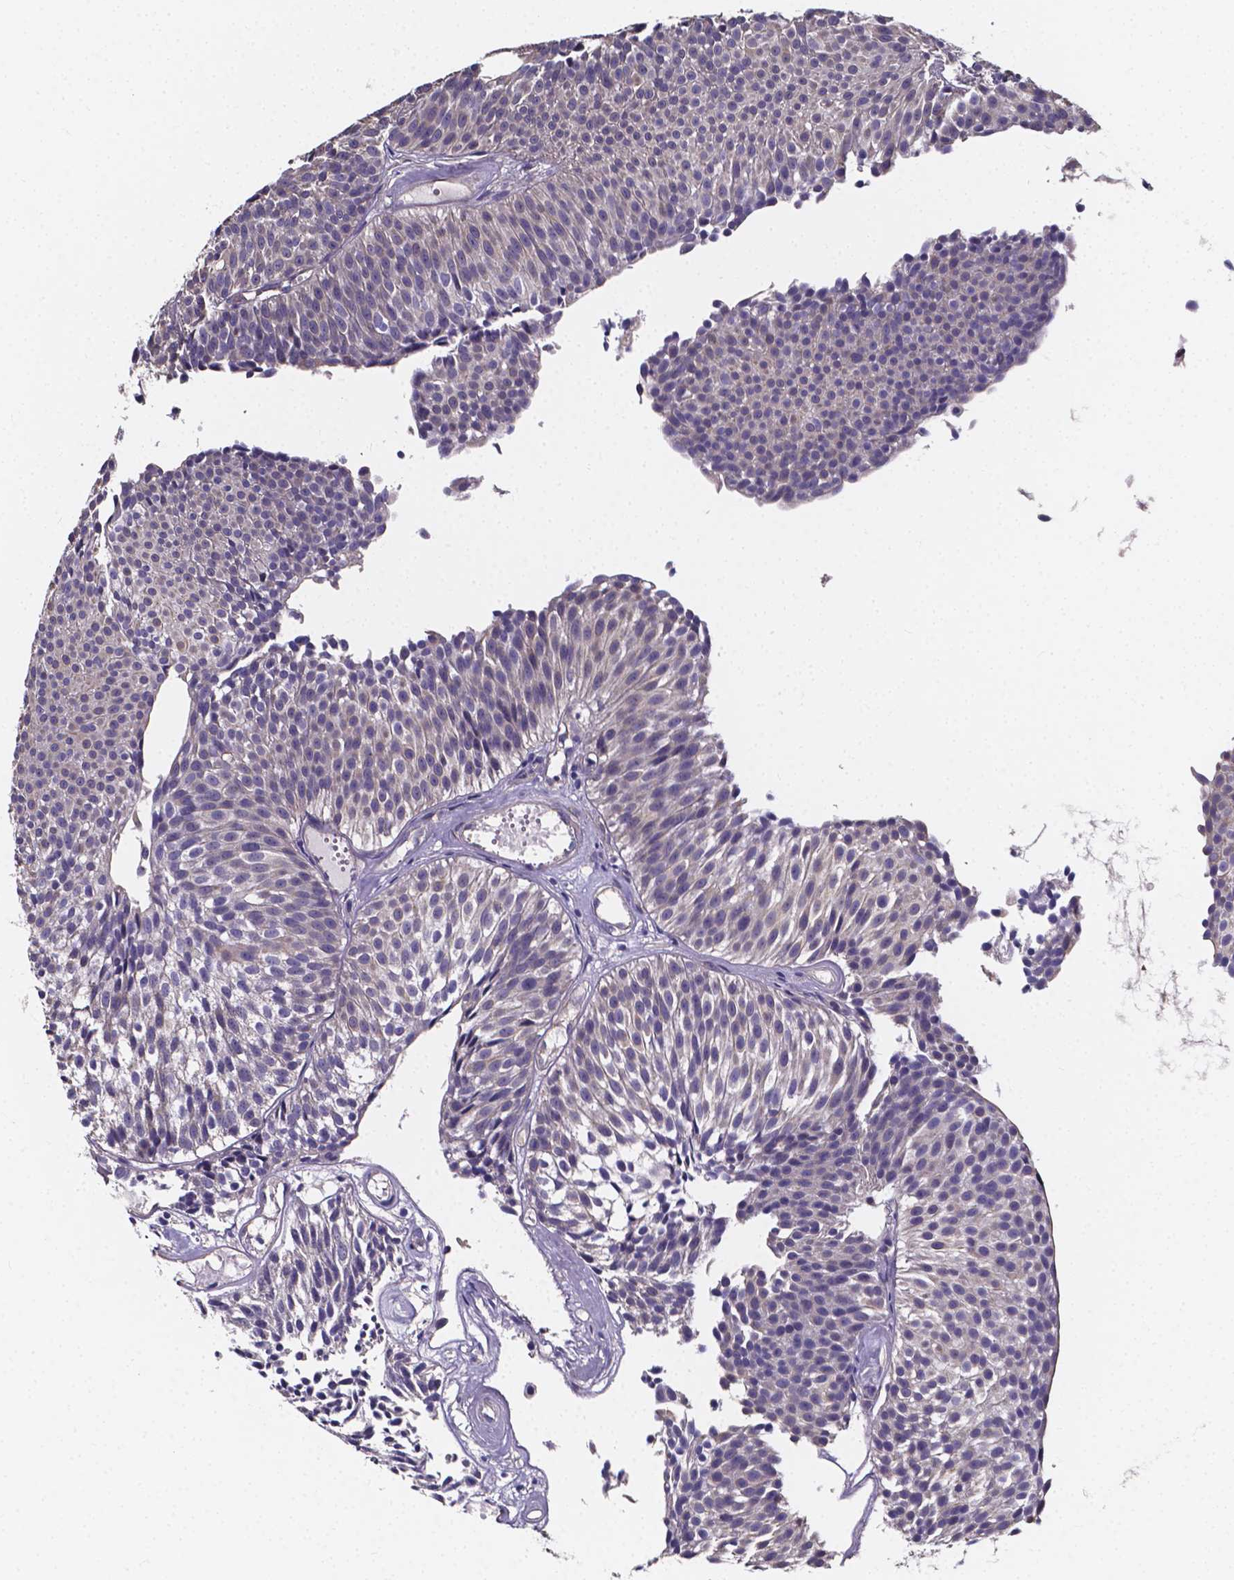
{"staining": {"intensity": "negative", "quantity": "none", "location": "none"}, "tissue": "urothelial cancer", "cell_type": "Tumor cells", "image_type": "cancer", "snomed": [{"axis": "morphology", "description": "Urothelial carcinoma, Low grade"}, {"axis": "topography", "description": "Urinary bladder"}], "caption": "Human urothelial cancer stained for a protein using IHC reveals no positivity in tumor cells.", "gene": "THEMIS", "patient": {"sex": "male", "age": 63}}